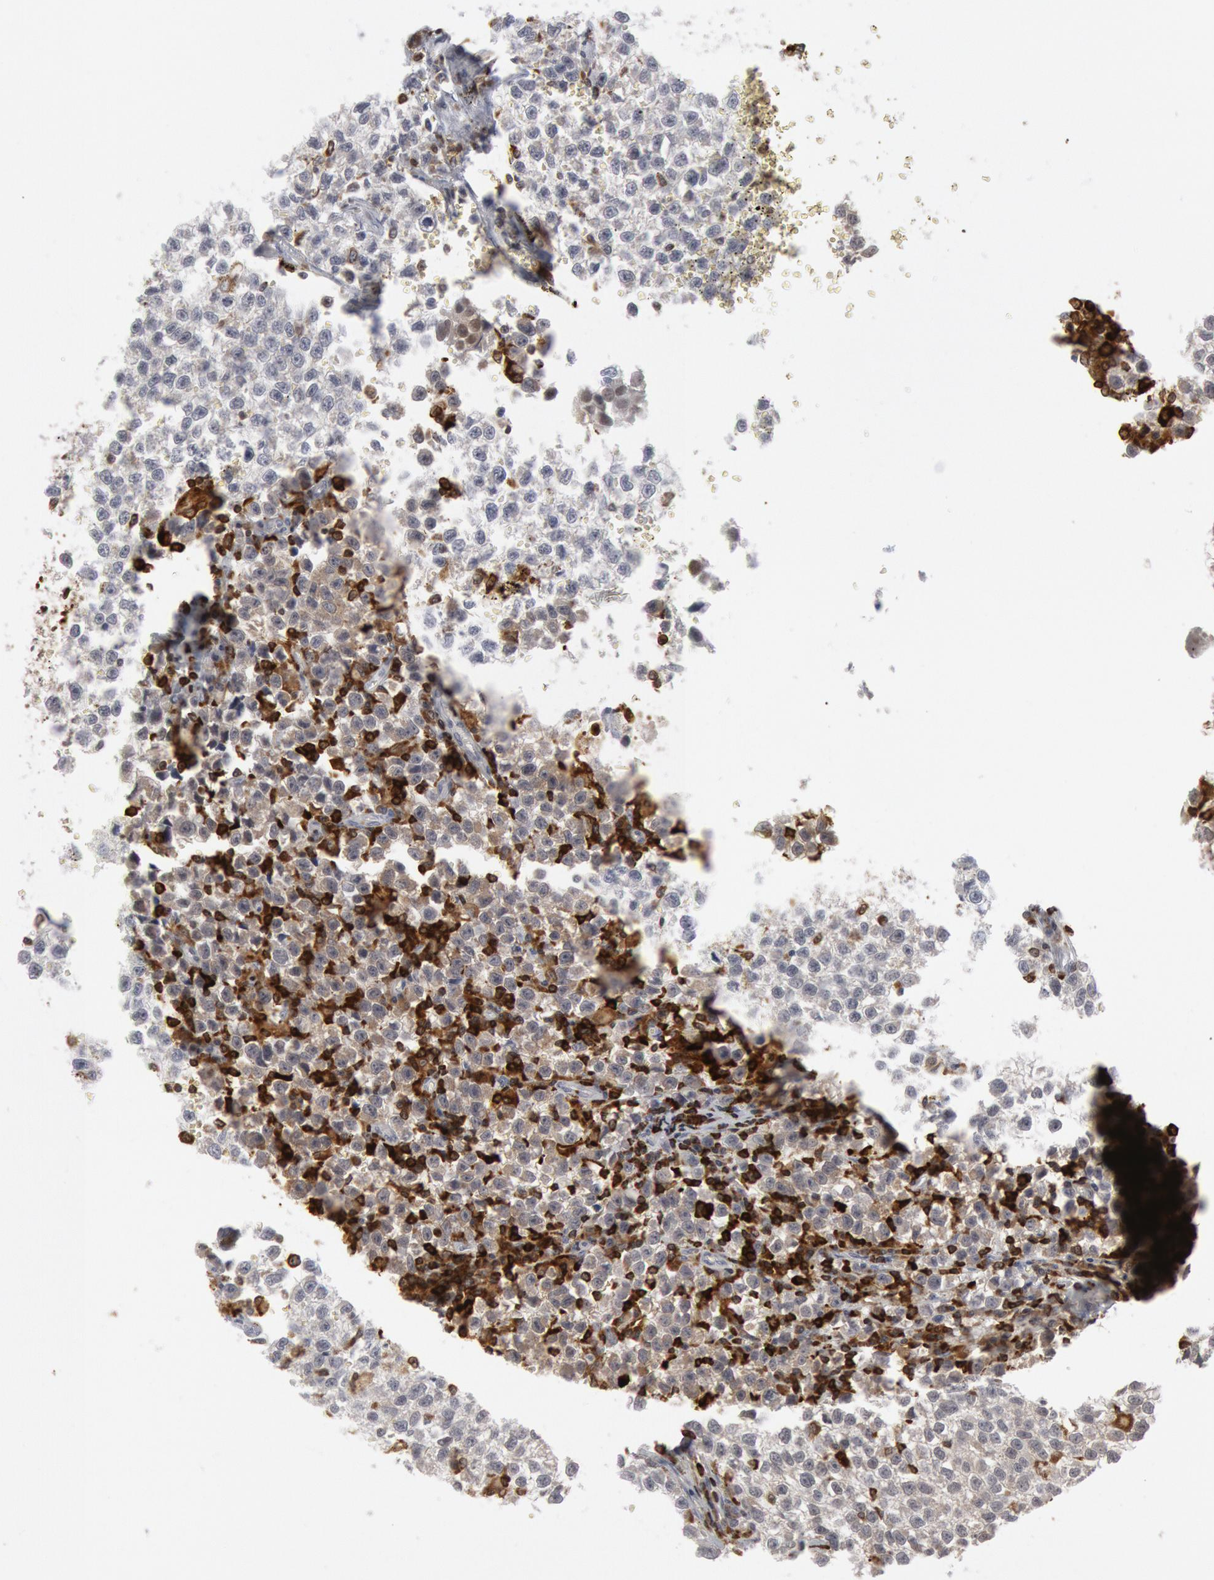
{"staining": {"intensity": "weak", "quantity": ">75%", "location": "cytoplasmic/membranous"}, "tissue": "testis cancer", "cell_type": "Tumor cells", "image_type": "cancer", "snomed": [{"axis": "morphology", "description": "Seminoma, NOS"}, {"axis": "topography", "description": "Testis"}], "caption": "Human testis cancer (seminoma) stained with a brown dye reveals weak cytoplasmic/membranous positive positivity in approximately >75% of tumor cells.", "gene": "PTPN6", "patient": {"sex": "male", "age": 35}}